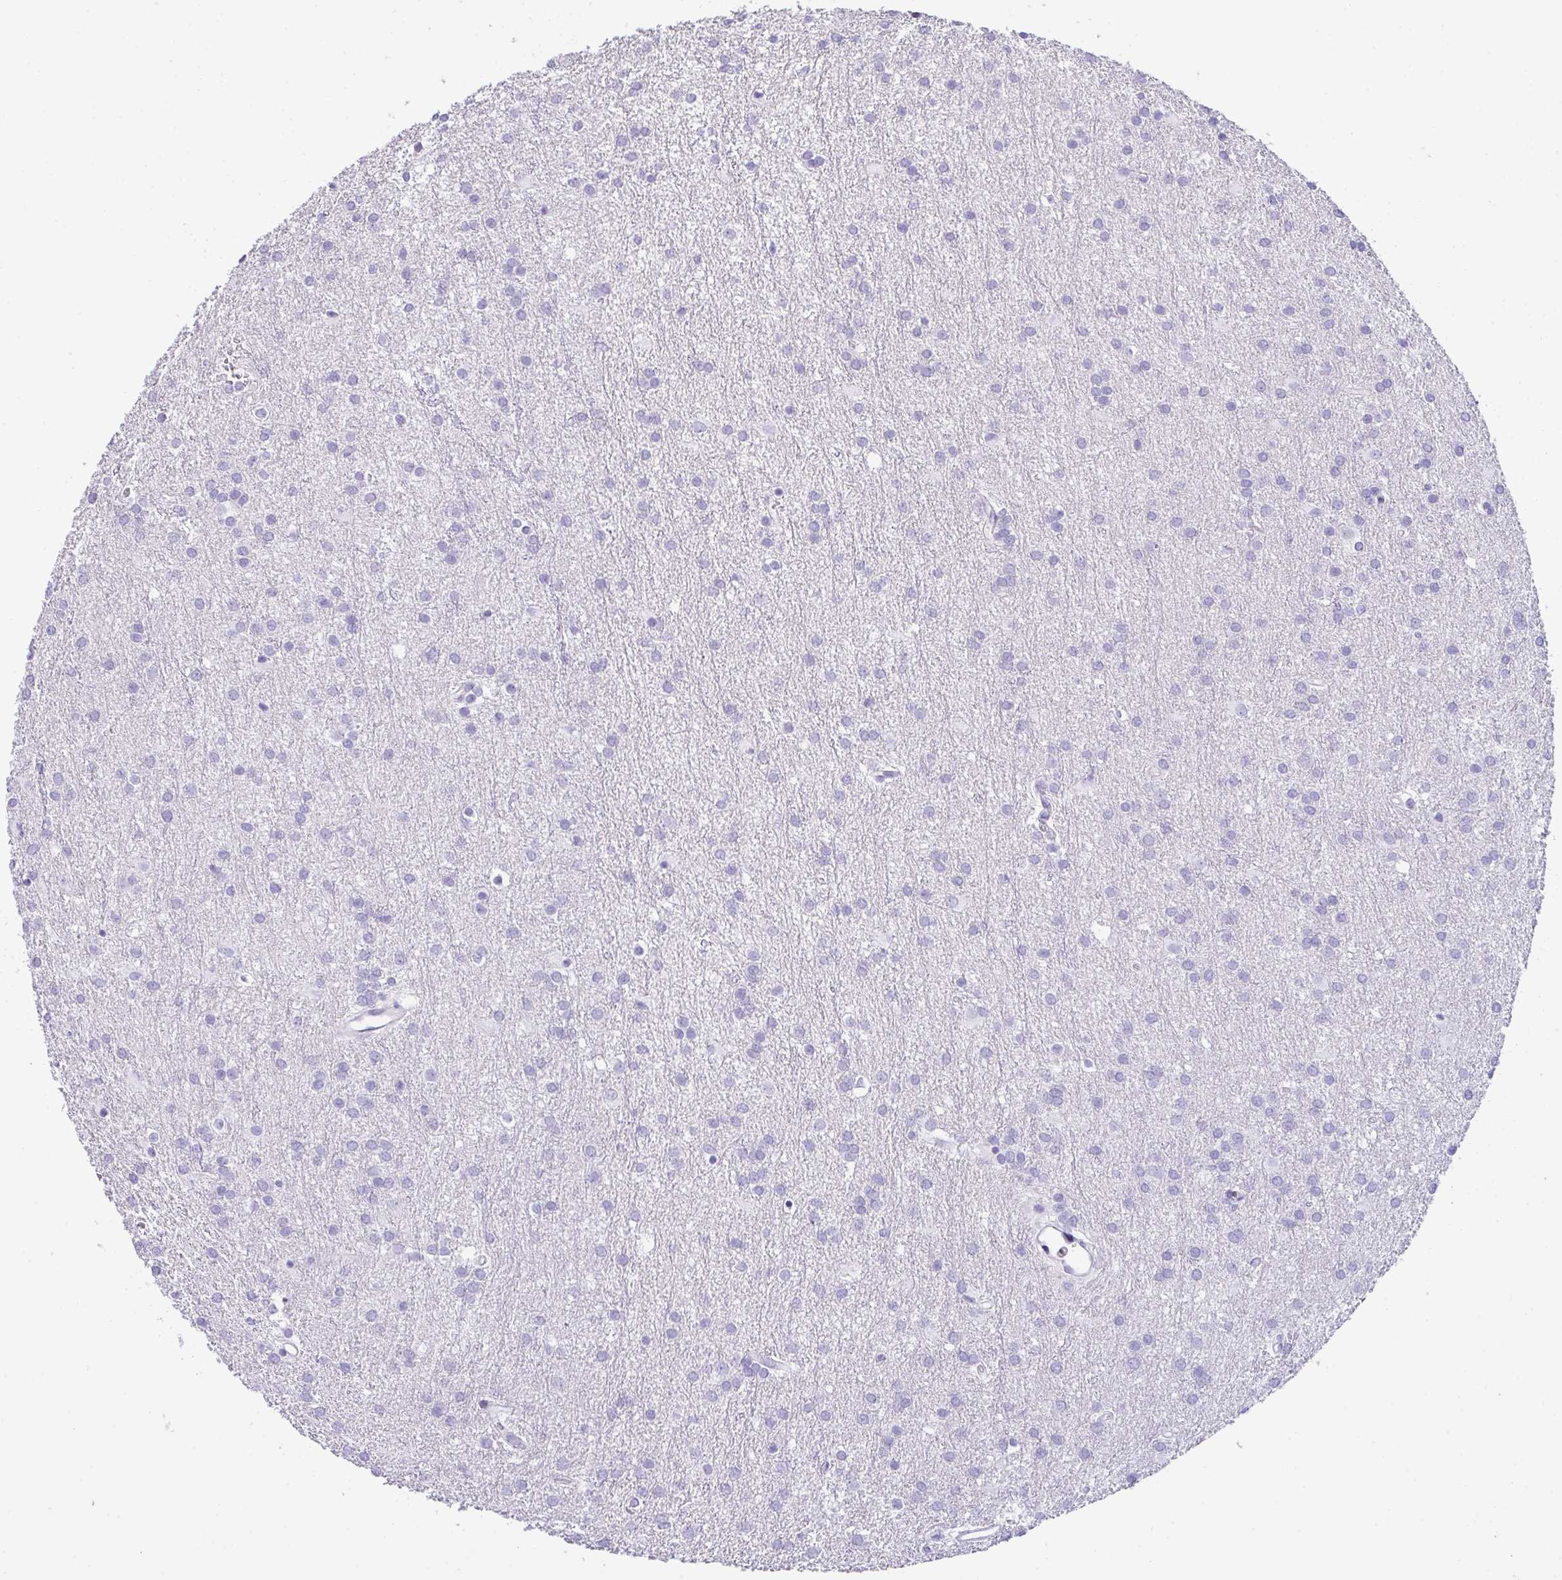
{"staining": {"intensity": "negative", "quantity": "none", "location": "none"}, "tissue": "glioma", "cell_type": "Tumor cells", "image_type": "cancer", "snomed": [{"axis": "morphology", "description": "Glioma, malignant, Low grade"}, {"axis": "topography", "description": "Brain"}], "caption": "This is an immunohistochemistry (IHC) image of malignant low-grade glioma. There is no expression in tumor cells.", "gene": "KMT2E", "patient": {"sex": "female", "age": 32}}